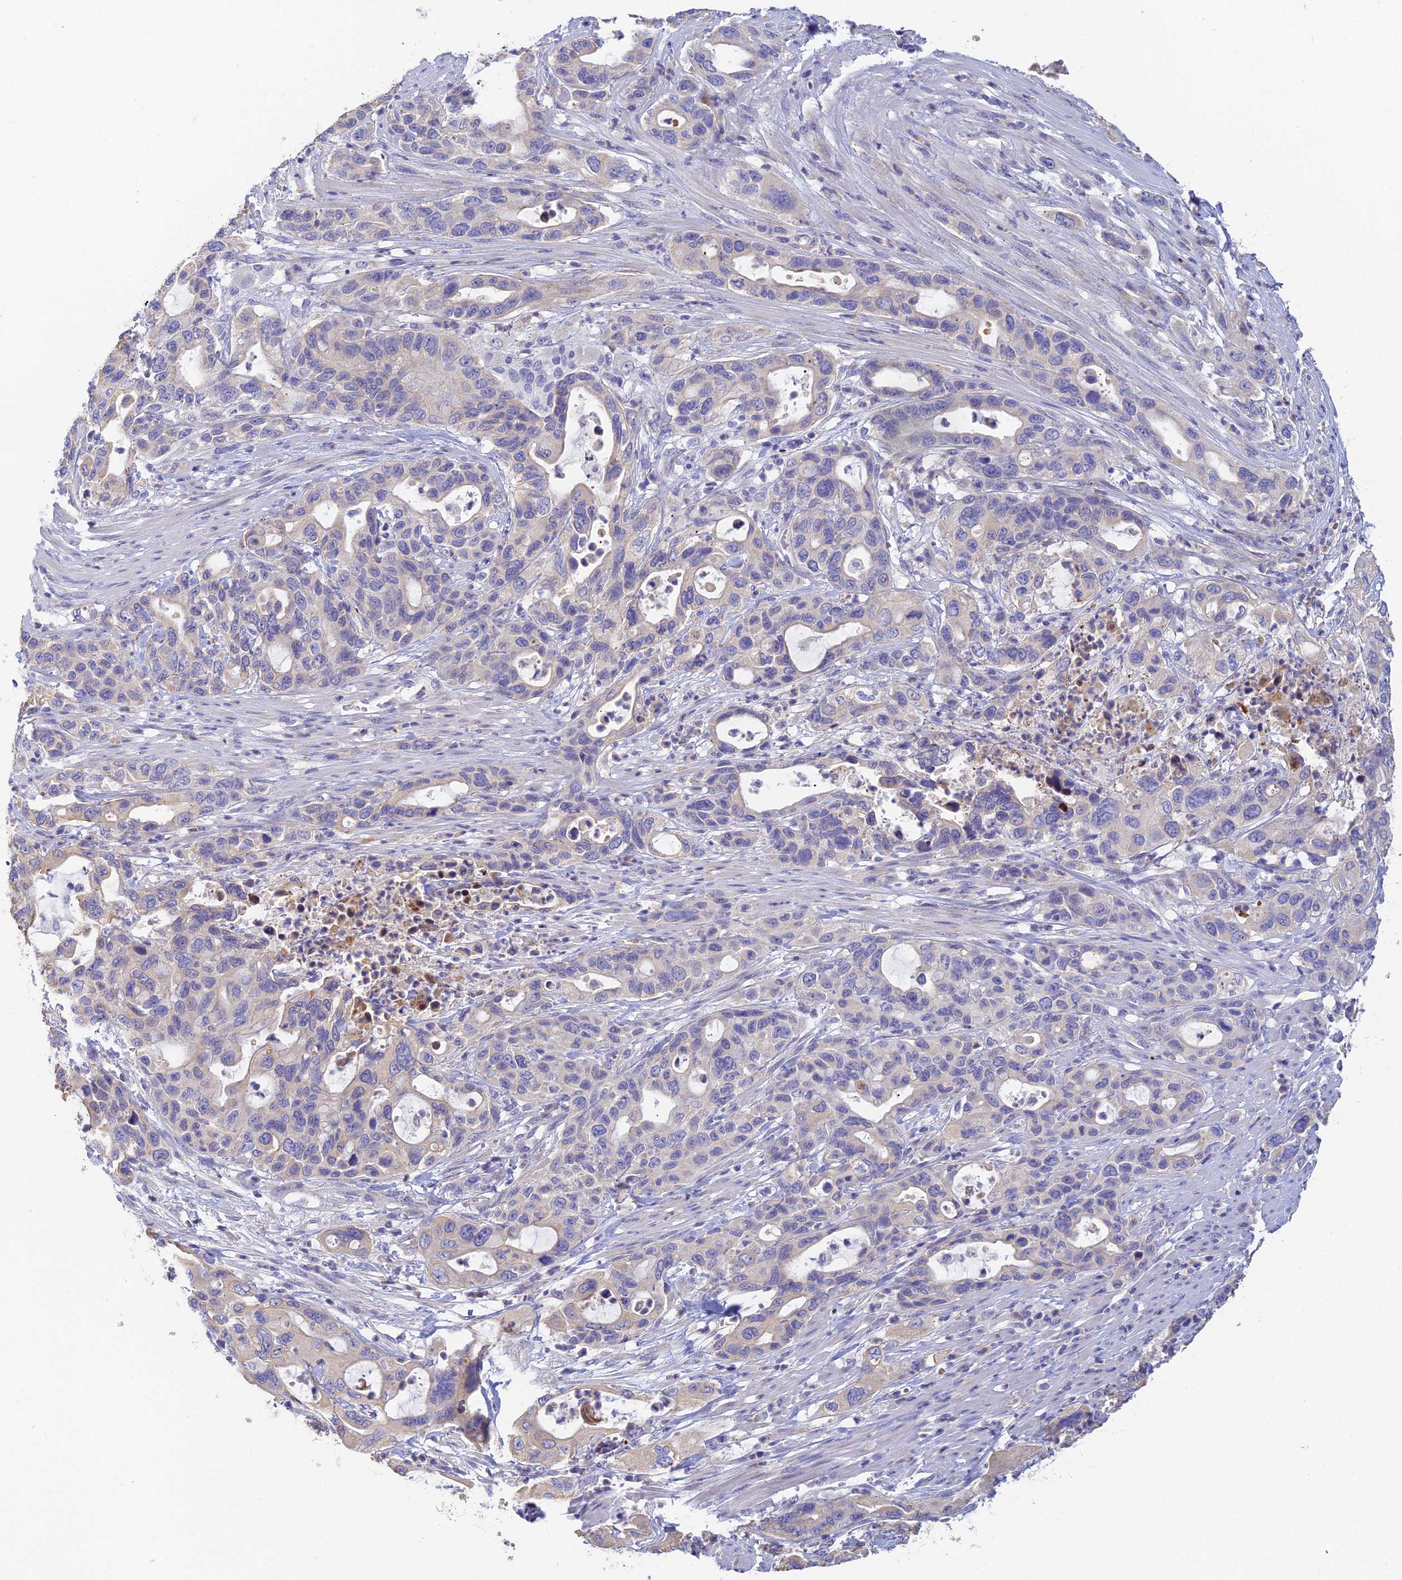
{"staining": {"intensity": "negative", "quantity": "none", "location": "none"}, "tissue": "pancreatic cancer", "cell_type": "Tumor cells", "image_type": "cancer", "snomed": [{"axis": "morphology", "description": "Adenocarcinoma, NOS"}, {"axis": "topography", "description": "Pancreas"}], "caption": "The micrograph shows no staining of tumor cells in pancreatic cancer (adenocarcinoma).", "gene": "INTS13", "patient": {"sex": "female", "age": 71}}